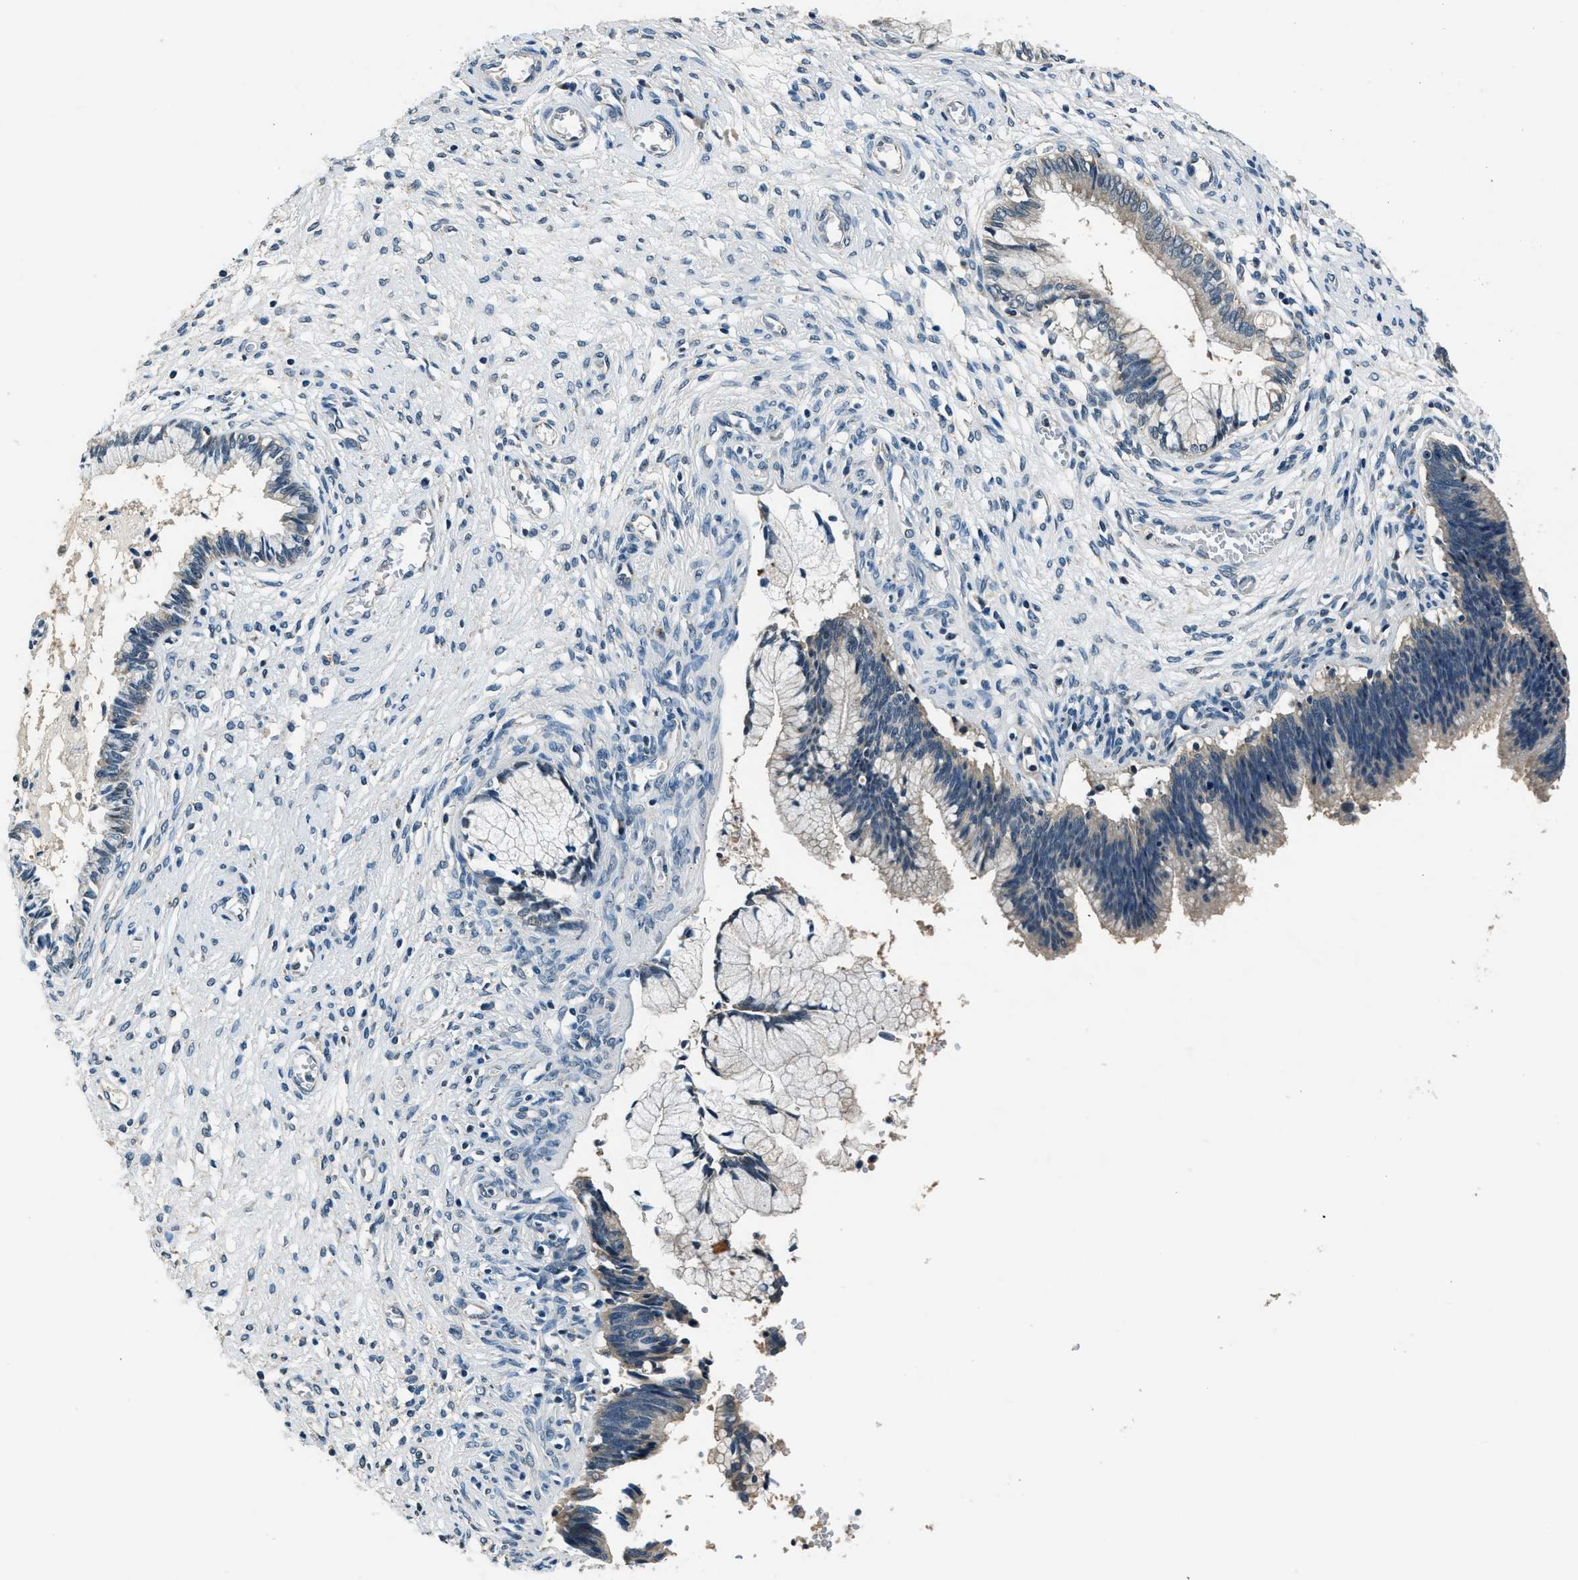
{"staining": {"intensity": "negative", "quantity": "none", "location": "none"}, "tissue": "cervical cancer", "cell_type": "Tumor cells", "image_type": "cancer", "snomed": [{"axis": "morphology", "description": "Adenocarcinoma, NOS"}, {"axis": "topography", "description": "Cervix"}], "caption": "Protein analysis of cervical cancer (adenocarcinoma) demonstrates no significant positivity in tumor cells. (Brightfield microscopy of DAB (3,3'-diaminobenzidine) immunohistochemistry (IHC) at high magnification).", "gene": "NME8", "patient": {"sex": "female", "age": 44}}